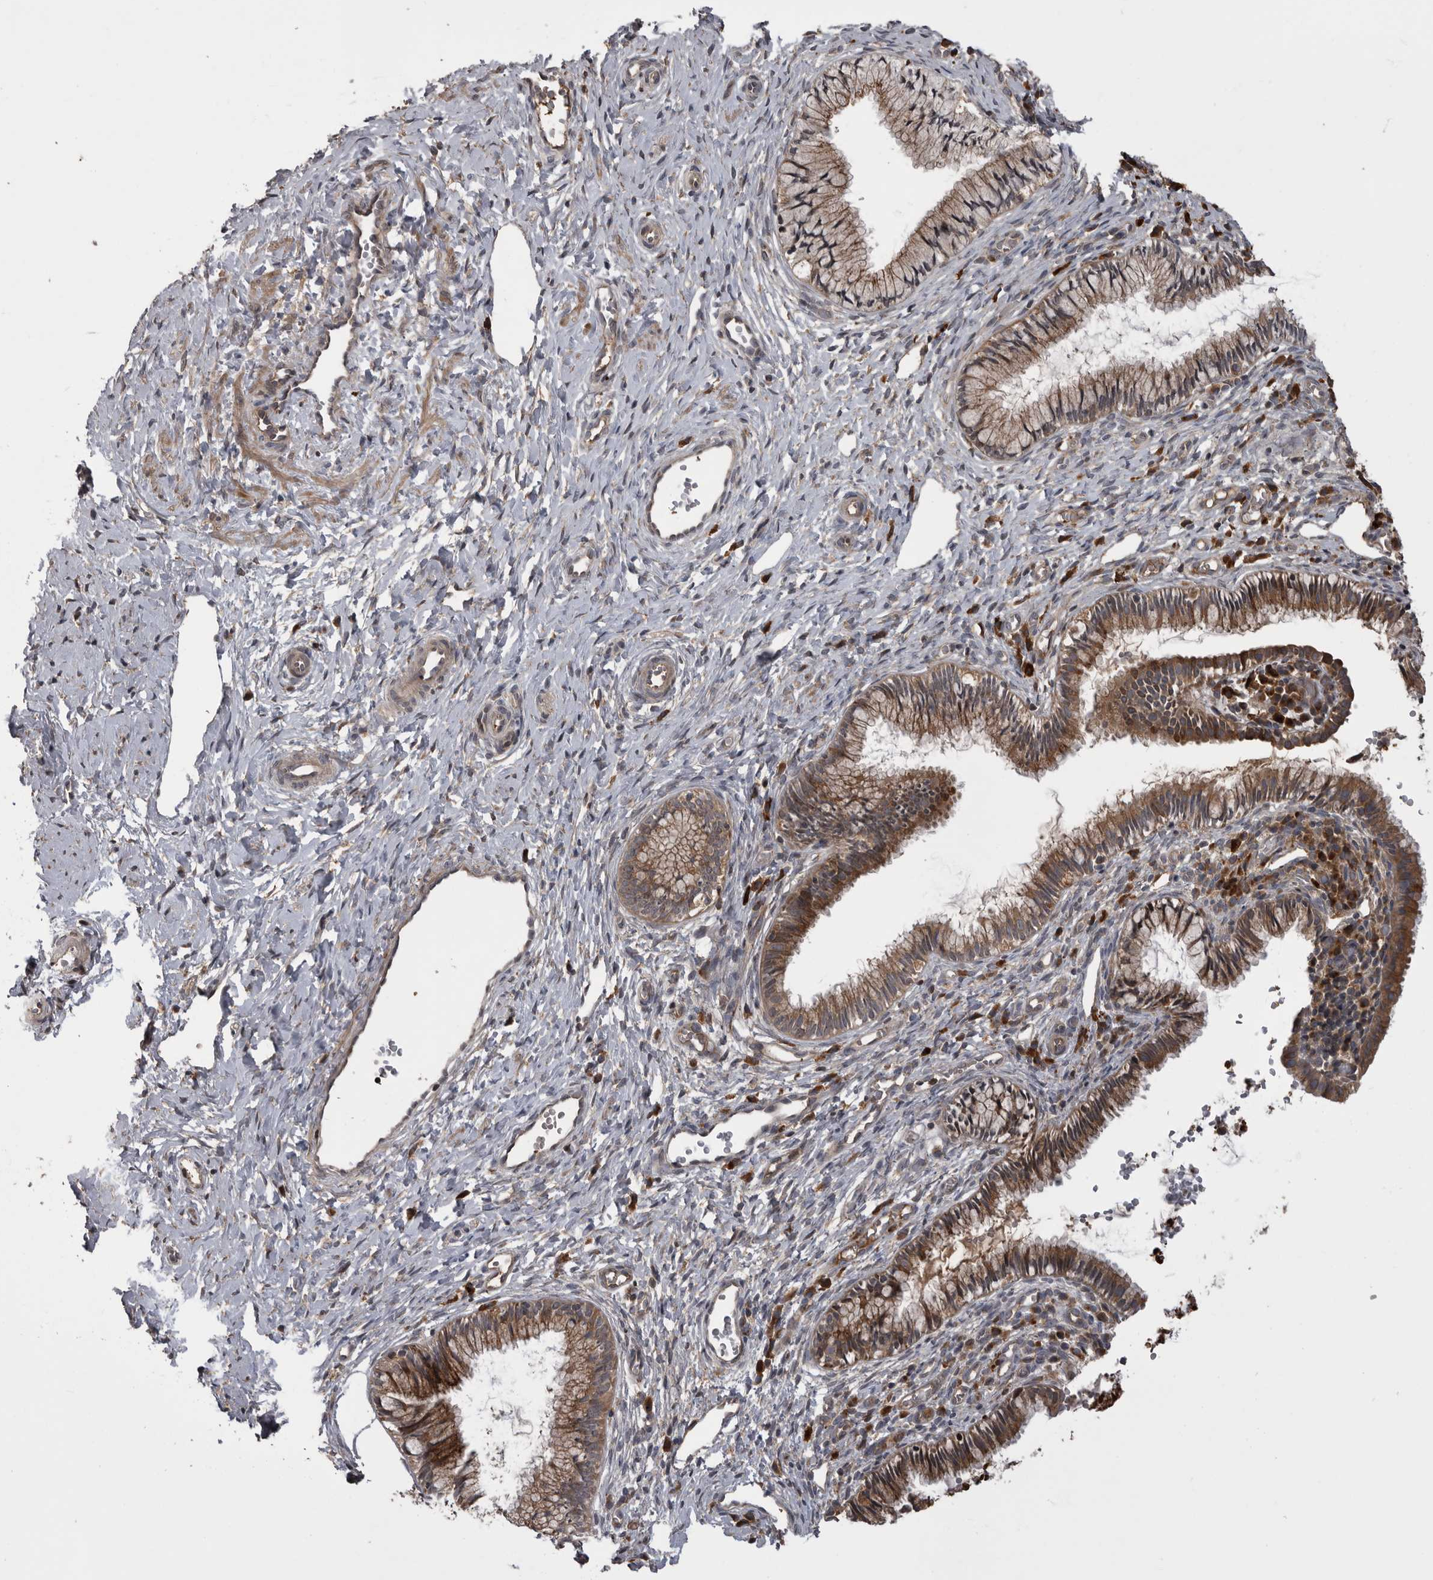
{"staining": {"intensity": "moderate", "quantity": ">75%", "location": "cytoplasmic/membranous"}, "tissue": "cervix", "cell_type": "Glandular cells", "image_type": "normal", "snomed": [{"axis": "morphology", "description": "Normal tissue, NOS"}, {"axis": "topography", "description": "Cervix"}], "caption": "Unremarkable cervix was stained to show a protein in brown. There is medium levels of moderate cytoplasmic/membranous expression in approximately >75% of glandular cells.", "gene": "RAB3GAP2", "patient": {"sex": "female", "age": 27}}